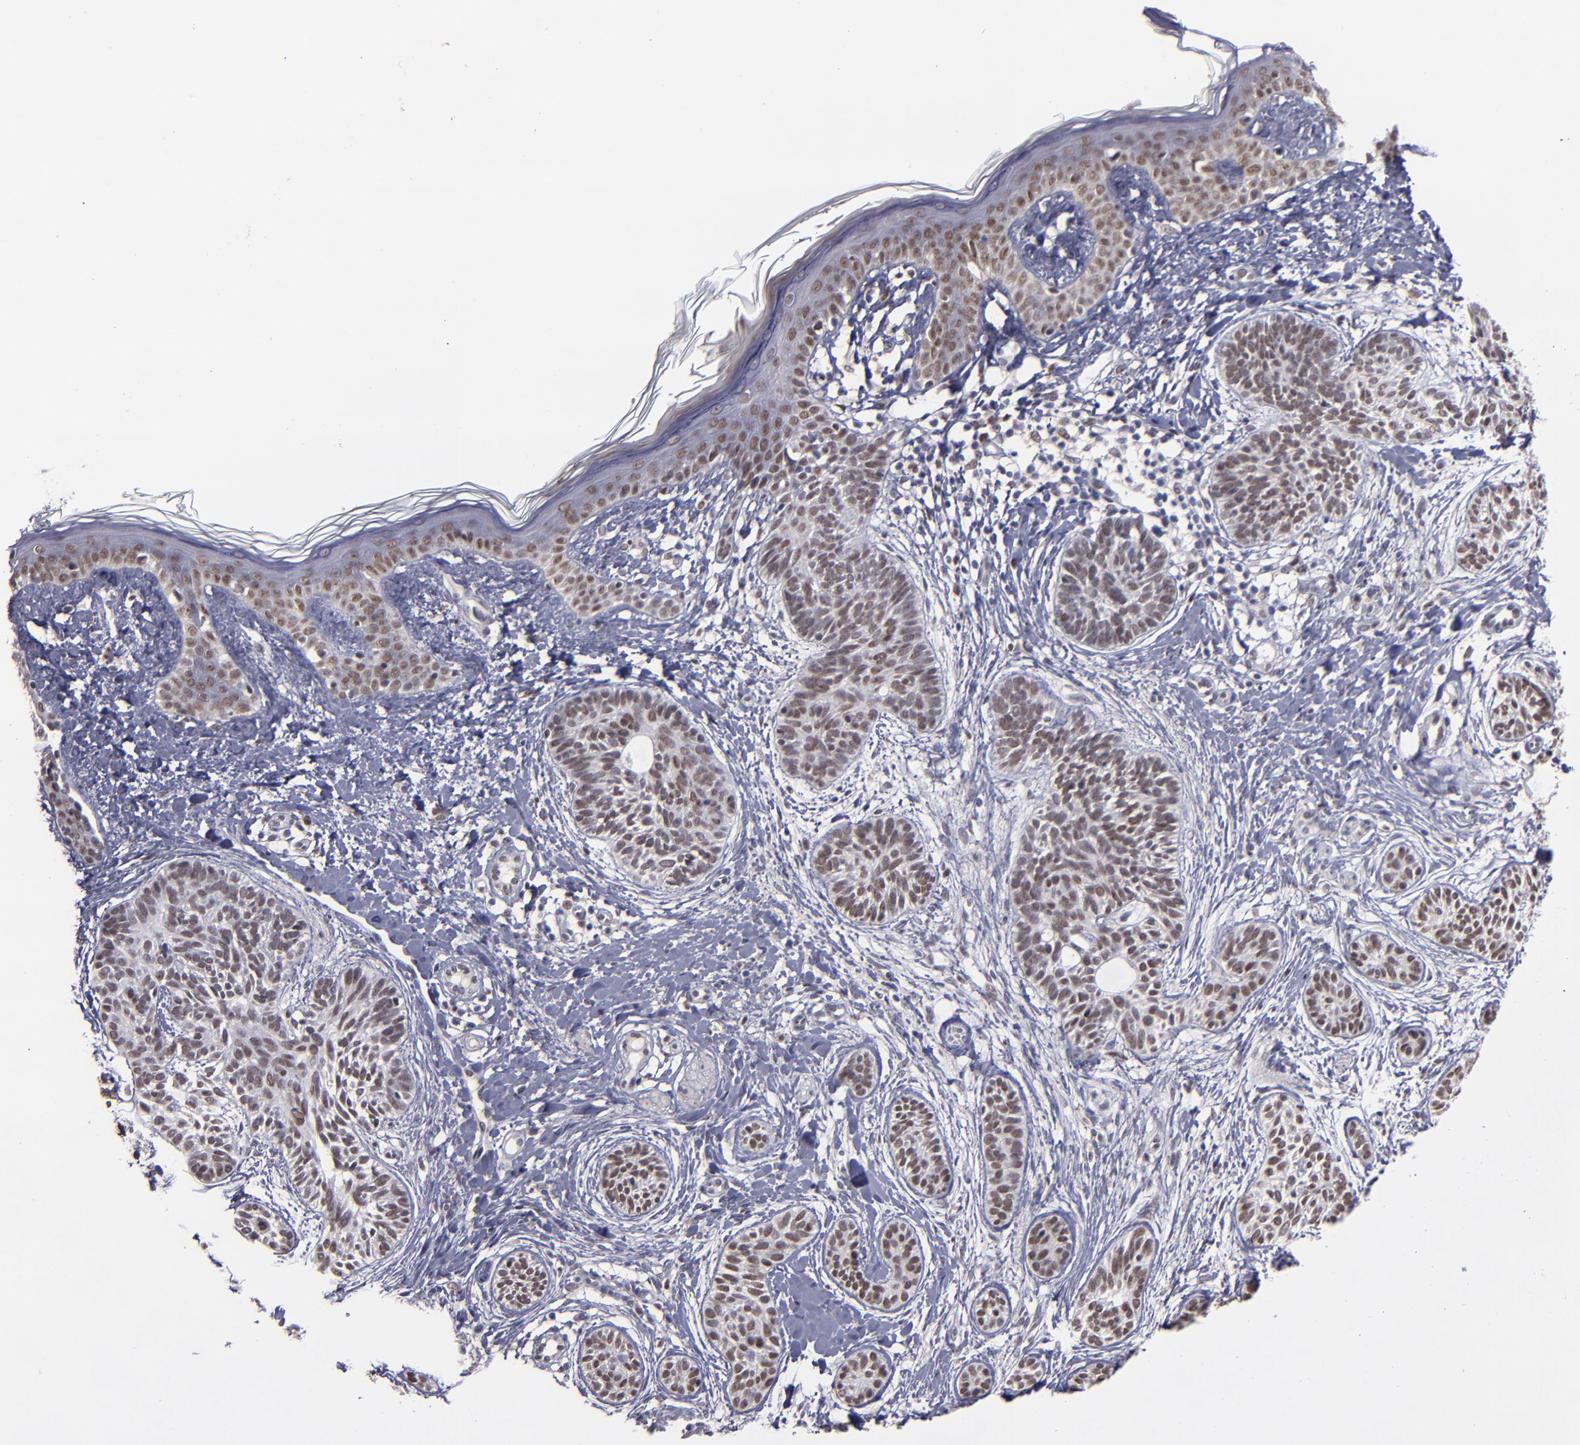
{"staining": {"intensity": "weak", "quantity": ">75%", "location": "nuclear"}, "tissue": "skin cancer", "cell_type": "Tumor cells", "image_type": "cancer", "snomed": [{"axis": "morphology", "description": "Normal tissue, NOS"}, {"axis": "morphology", "description": "Basal cell carcinoma"}, {"axis": "topography", "description": "Skin"}], "caption": "DAB (3,3'-diaminobenzidine) immunohistochemical staining of skin cancer (basal cell carcinoma) shows weak nuclear protein staining in about >75% of tumor cells.", "gene": "RREB1", "patient": {"sex": "male", "age": 63}}